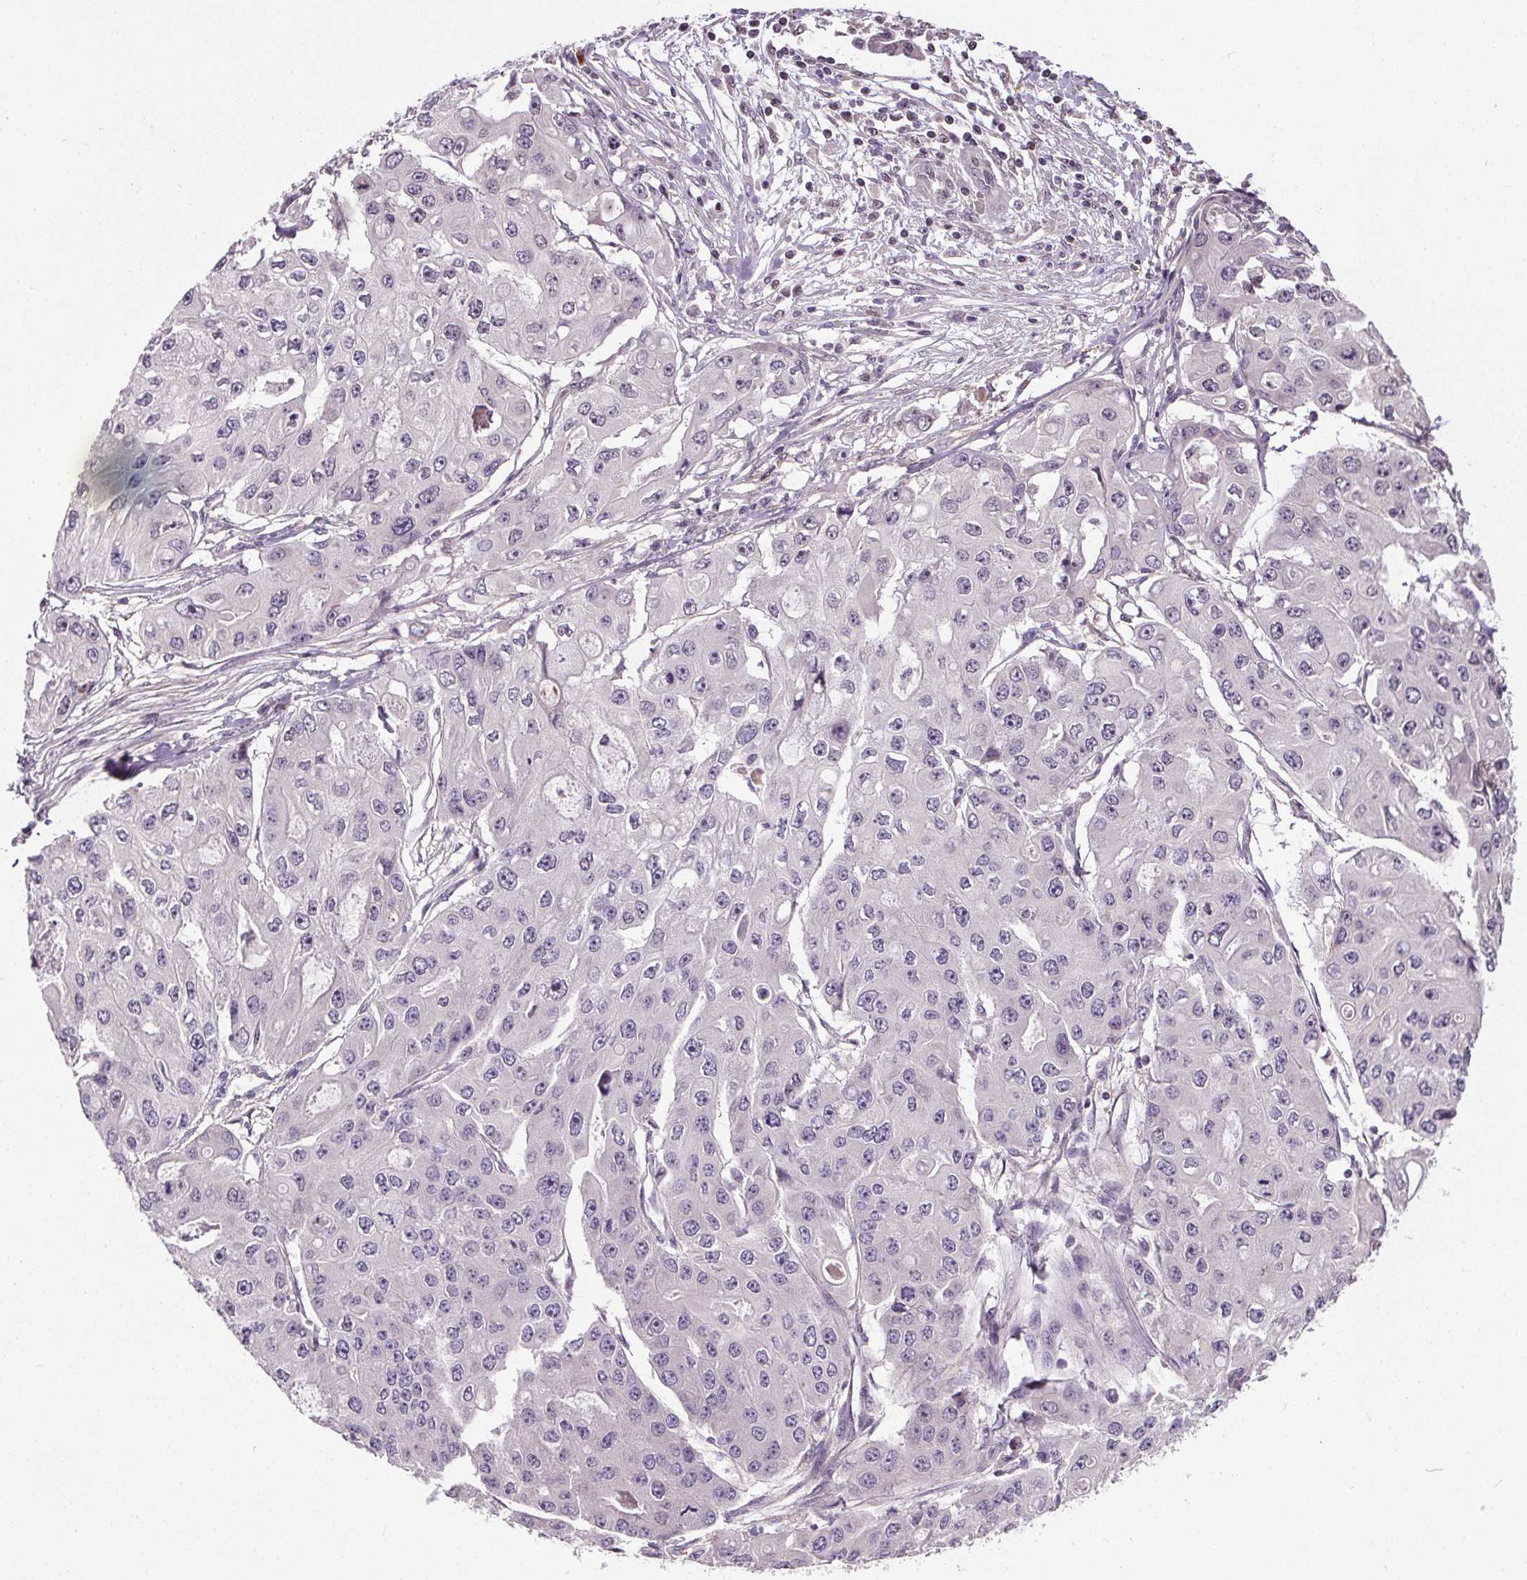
{"staining": {"intensity": "negative", "quantity": "none", "location": "none"}, "tissue": "ovarian cancer", "cell_type": "Tumor cells", "image_type": "cancer", "snomed": [{"axis": "morphology", "description": "Cystadenocarcinoma, serous, NOS"}, {"axis": "topography", "description": "Ovary"}], "caption": "High power microscopy micrograph of an IHC histopathology image of ovarian cancer, revealing no significant expression in tumor cells.", "gene": "KIAA0232", "patient": {"sex": "female", "age": 56}}